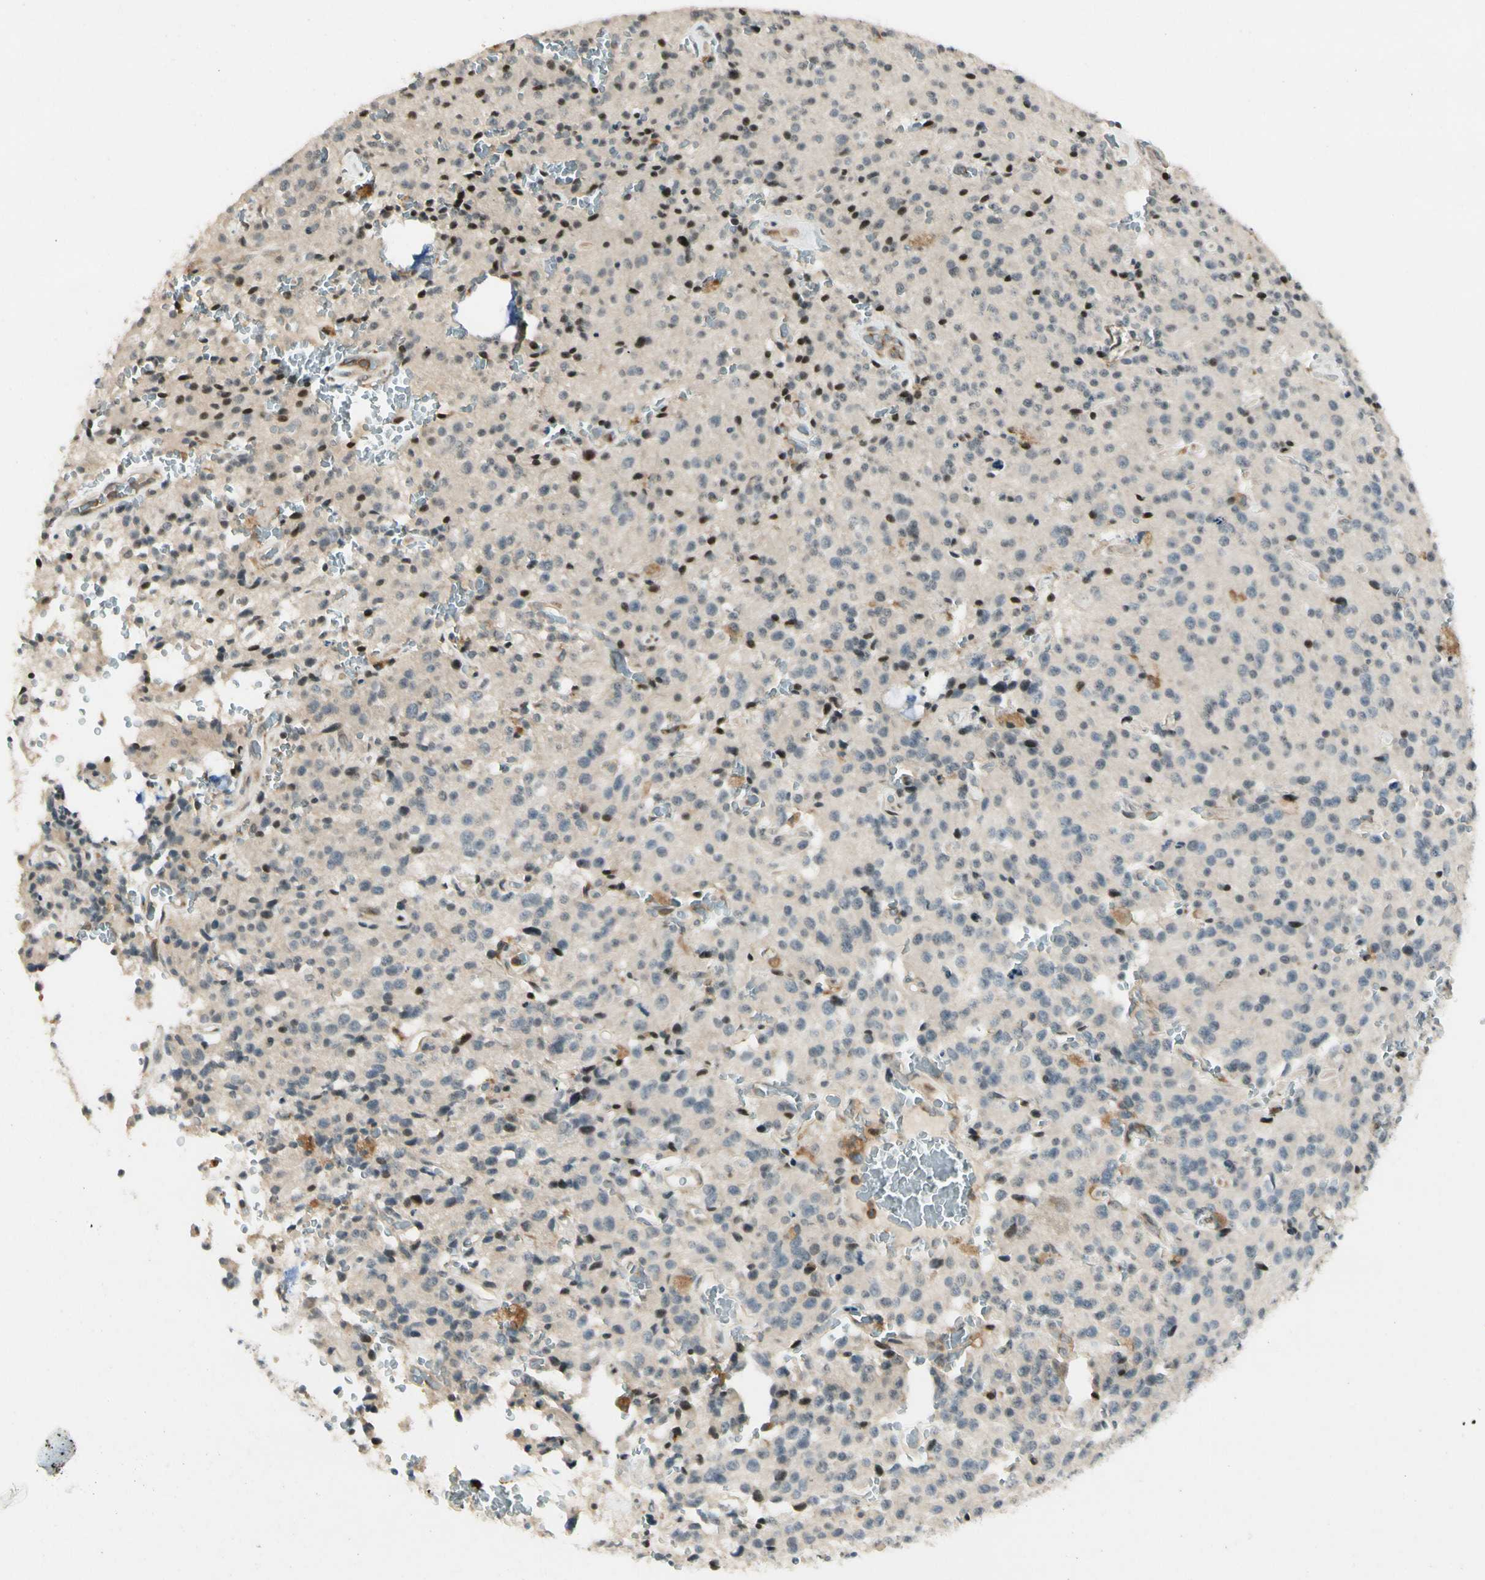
{"staining": {"intensity": "strong", "quantity": "<25%", "location": "nuclear"}, "tissue": "glioma", "cell_type": "Tumor cells", "image_type": "cancer", "snomed": [{"axis": "morphology", "description": "Glioma, malignant, Low grade"}, {"axis": "topography", "description": "Brain"}], "caption": "The immunohistochemical stain labels strong nuclear staining in tumor cells of glioma tissue. (DAB (3,3'-diaminobenzidine) IHC, brown staining for protein, blue staining for nuclei).", "gene": "FNDC3B", "patient": {"sex": "male", "age": 58}}